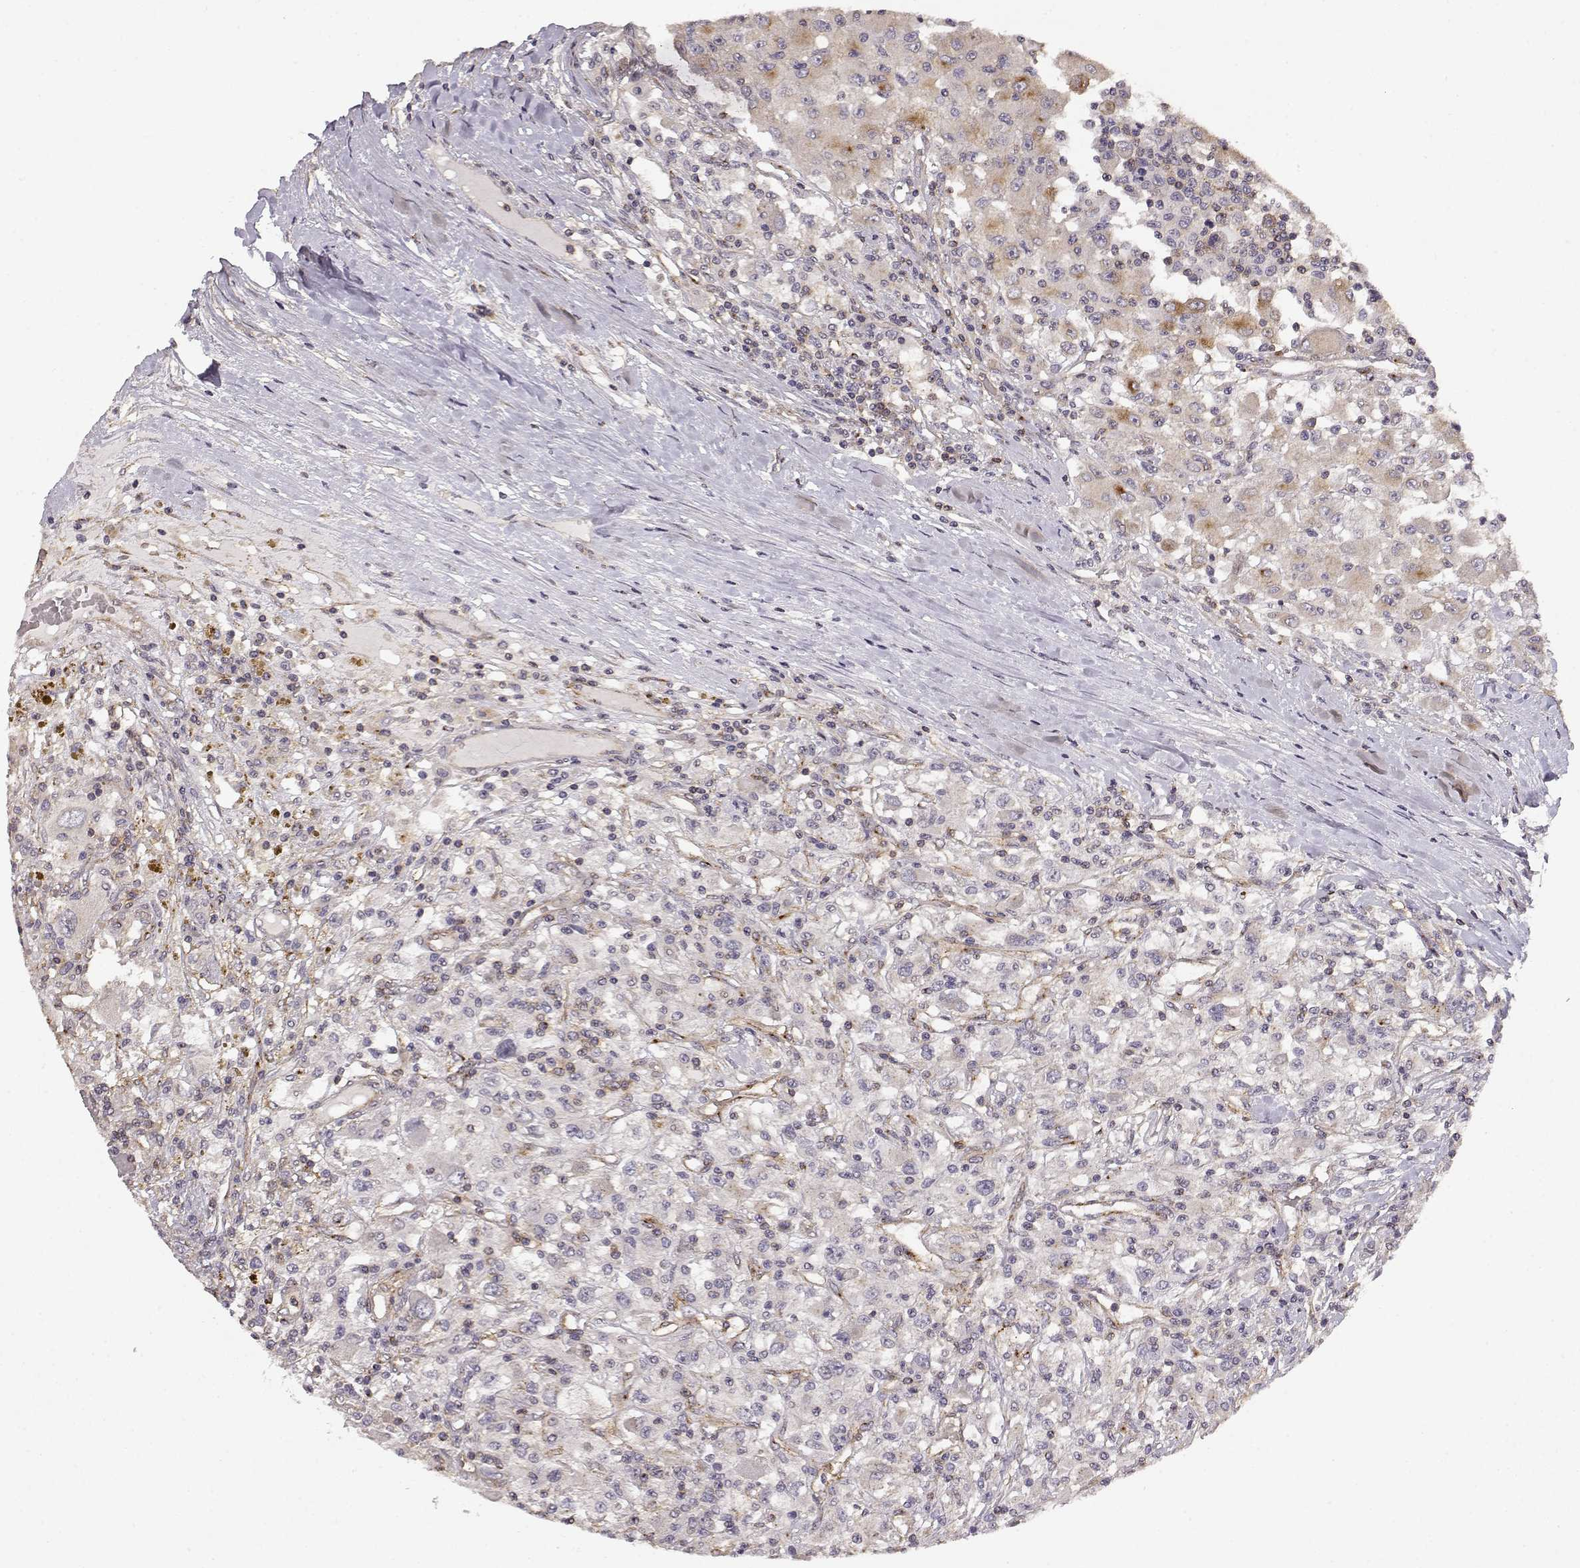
{"staining": {"intensity": "weak", "quantity": "<25%", "location": "cytoplasmic/membranous"}, "tissue": "renal cancer", "cell_type": "Tumor cells", "image_type": "cancer", "snomed": [{"axis": "morphology", "description": "Adenocarcinoma, NOS"}, {"axis": "topography", "description": "Kidney"}], "caption": "Immunohistochemistry (IHC) of human renal cancer (adenocarcinoma) demonstrates no positivity in tumor cells.", "gene": "IFITM1", "patient": {"sex": "female", "age": 67}}